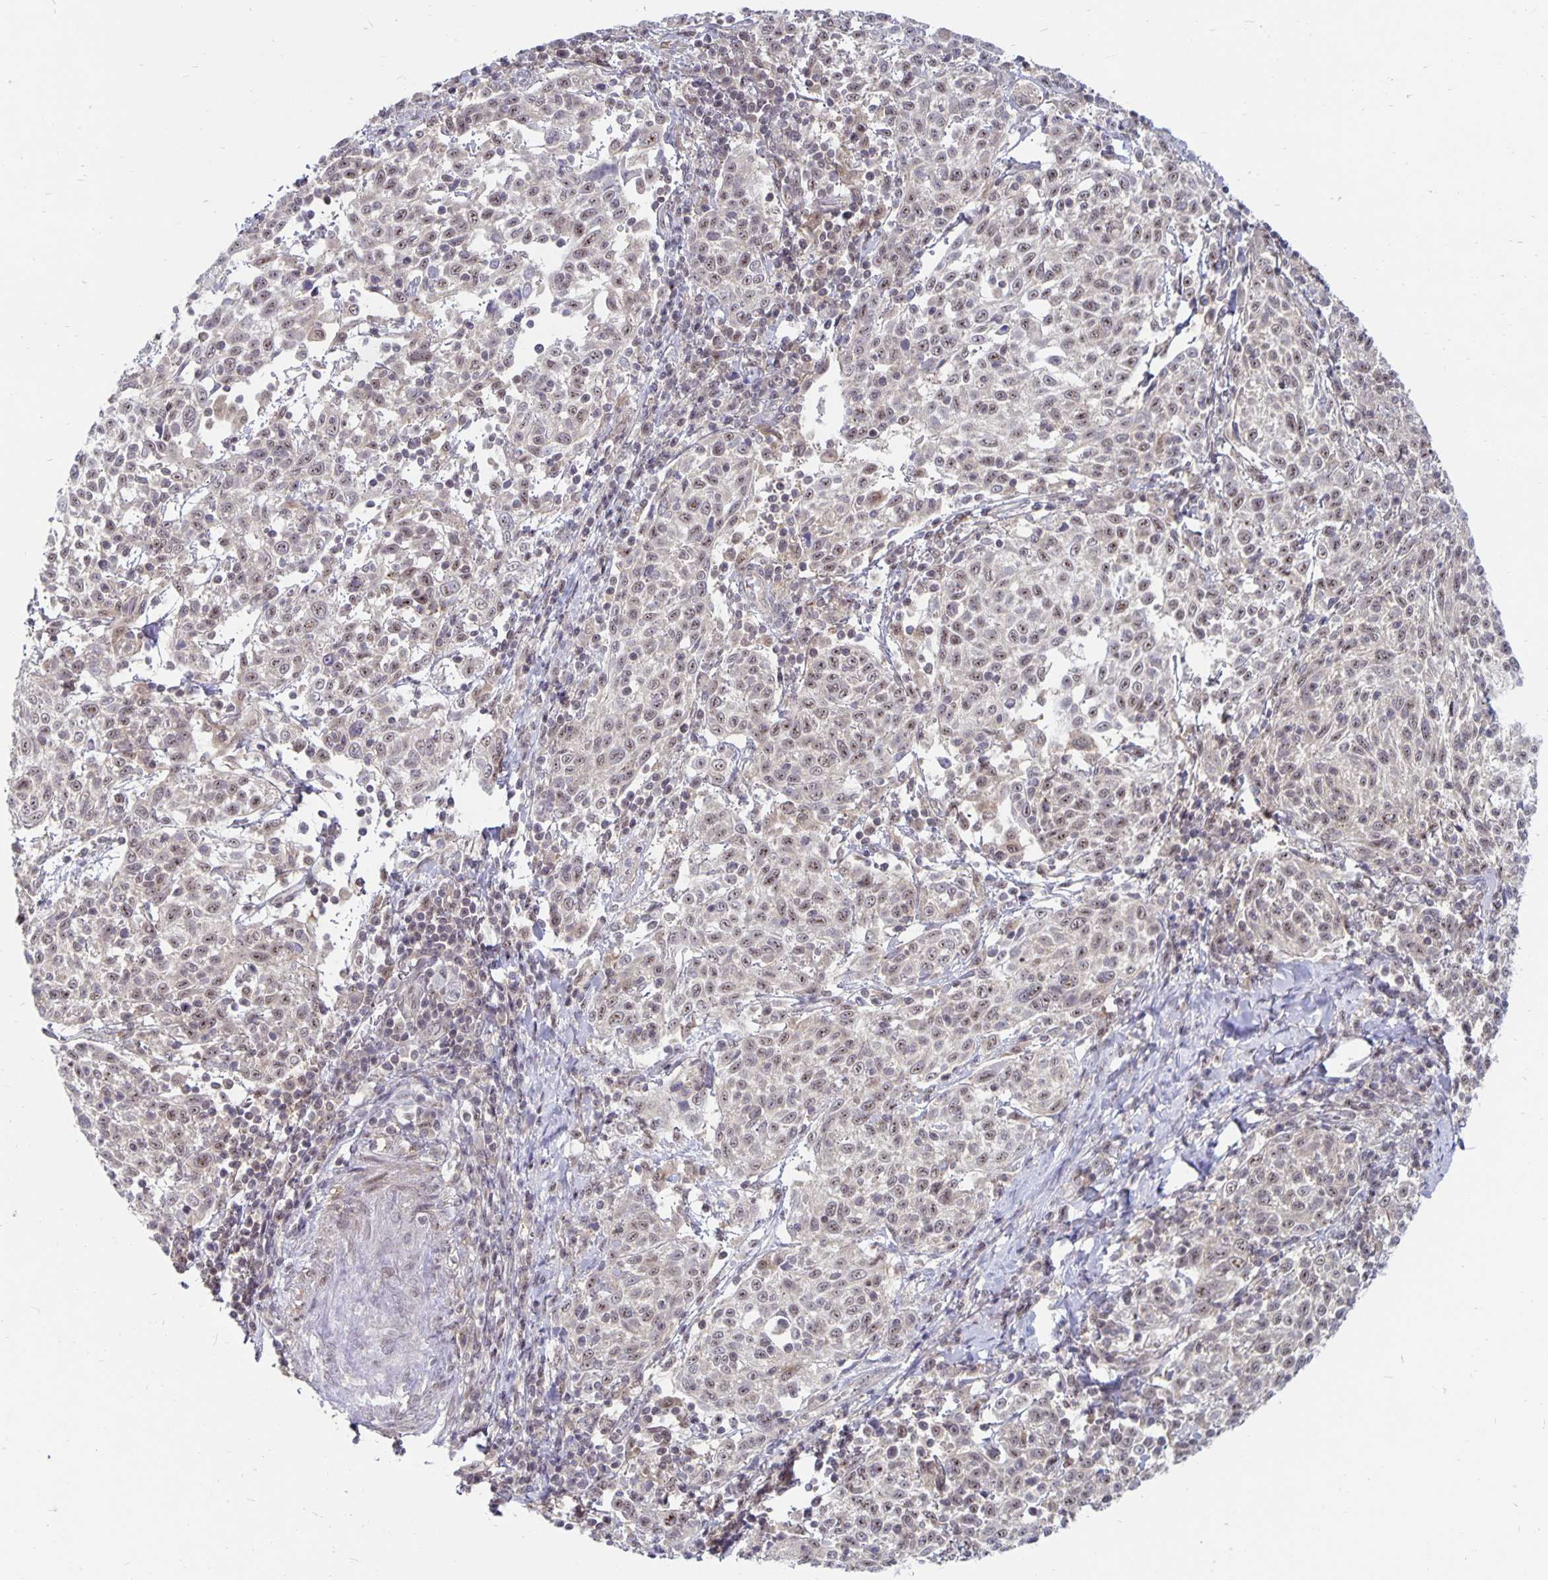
{"staining": {"intensity": "weak", "quantity": "<25%", "location": "nuclear"}, "tissue": "cervical cancer", "cell_type": "Tumor cells", "image_type": "cancer", "snomed": [{"axis": "morphology", "description": "Squamous cell carcinoma, NOS"}, {"axis": "topography", "description": "Cervix"}], "caption": "High power microscopy histopathology image of an immunohistochemistry photomicrograph of cervical cancer, revealing no significant positivity in tumor cells.", "gene": "EXOC6B", "patient": {"sex": "female", "age": 61}}